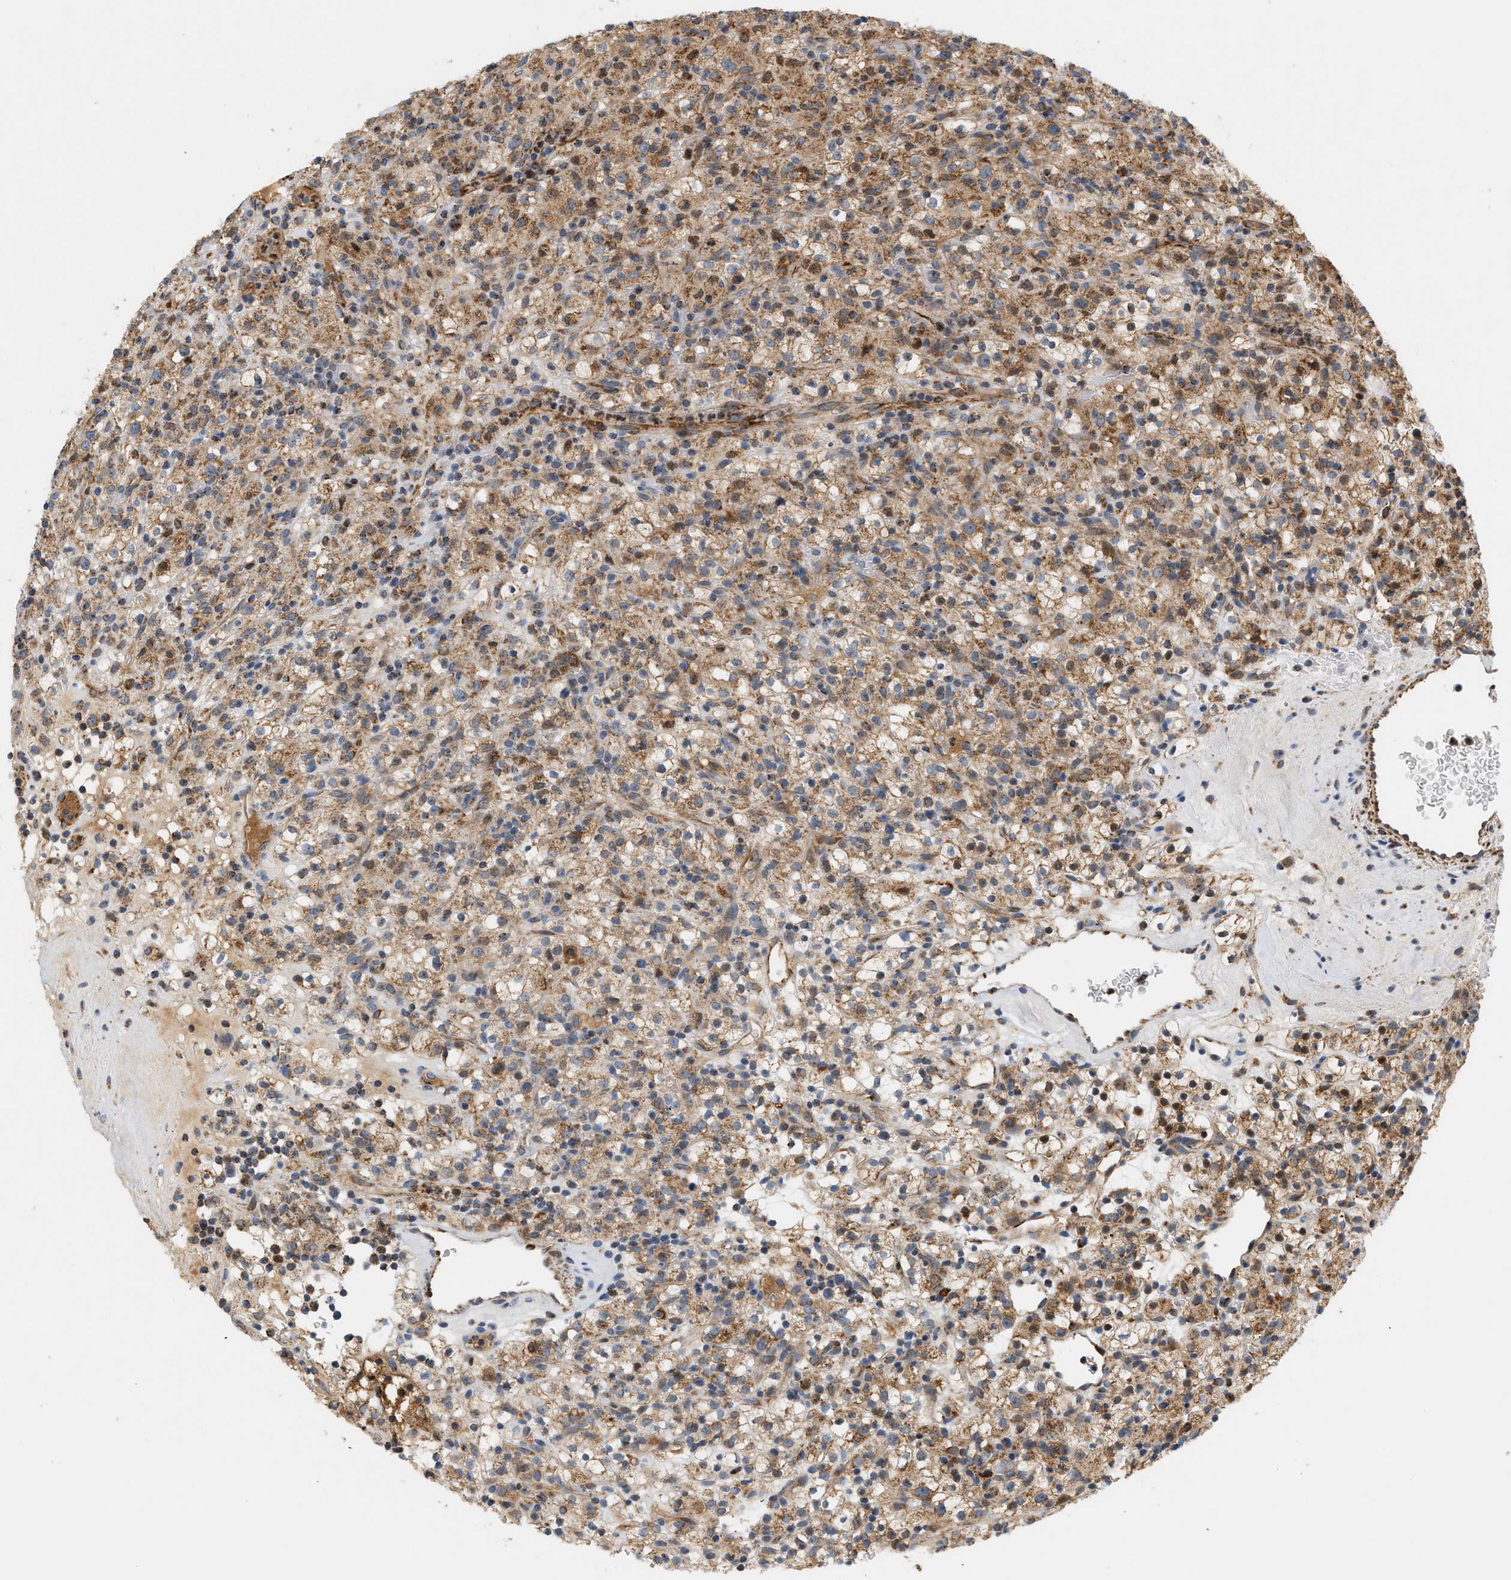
{"staining": {"intensity": "moderate", "quantity": ">75%", "location": "cytoplasmic/membranous"}, "tissue": "renal cancer", "cell_type": "Tumor cells", "image_type": "cancer", "snomed": [{"axis": "morphology", "description": "Normal tissue, NOS"}, {"axis": "morphology", "description": "Adenocarcinoma, NOS"}, {"axis": "topography", "description": "Kidney"}], "caption": "A histopathology image of renal cancer stained for a protein demonstrates moderate cytoplasmic/membranous brown staining in tumor cells.", "gene": "MCU", "patient": {"sex": "female", "age": 72}}